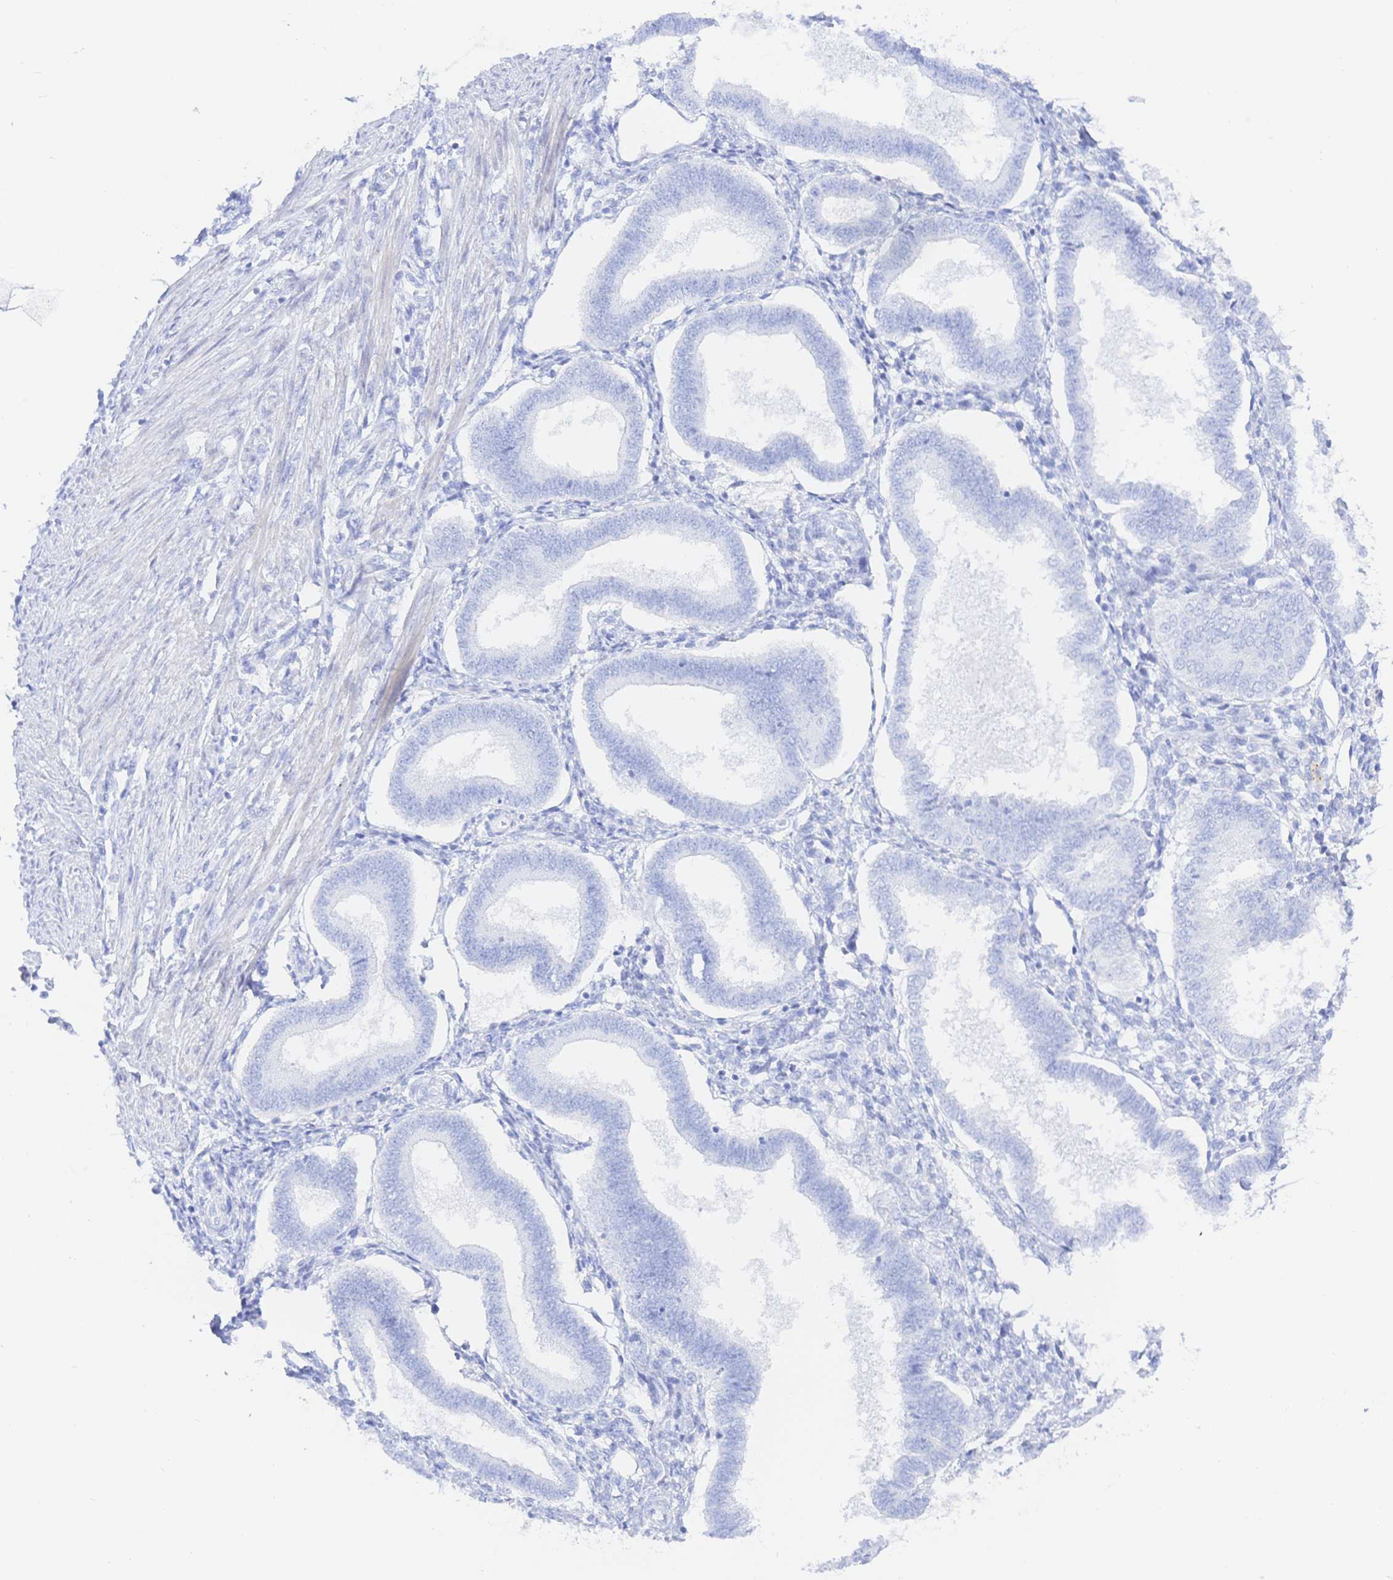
{"staining": {"intensity": "negative", "quantity": "none", "location": "none"}, "tissue": "endometrium", "cell_type": "Cells in endometrial stroma", "image_type": "normal", "snomed": [{"axis": "morphology", "description": "Normal tissue, NOS"}, {"axis": "topography", "description": "Endometrium"}], "caption": "Immunohistochemistry micrograph of normal endometrium stained for a protein (brown), which demonstrates no expression in cells in endometrial stroma. Brightfield microscopy of IHC stained with DAB (brown) and hematoxylin (blue), captured at high magnification.", "gene": "KCNH6", "patient": {"sex": "female", "age": 24}}